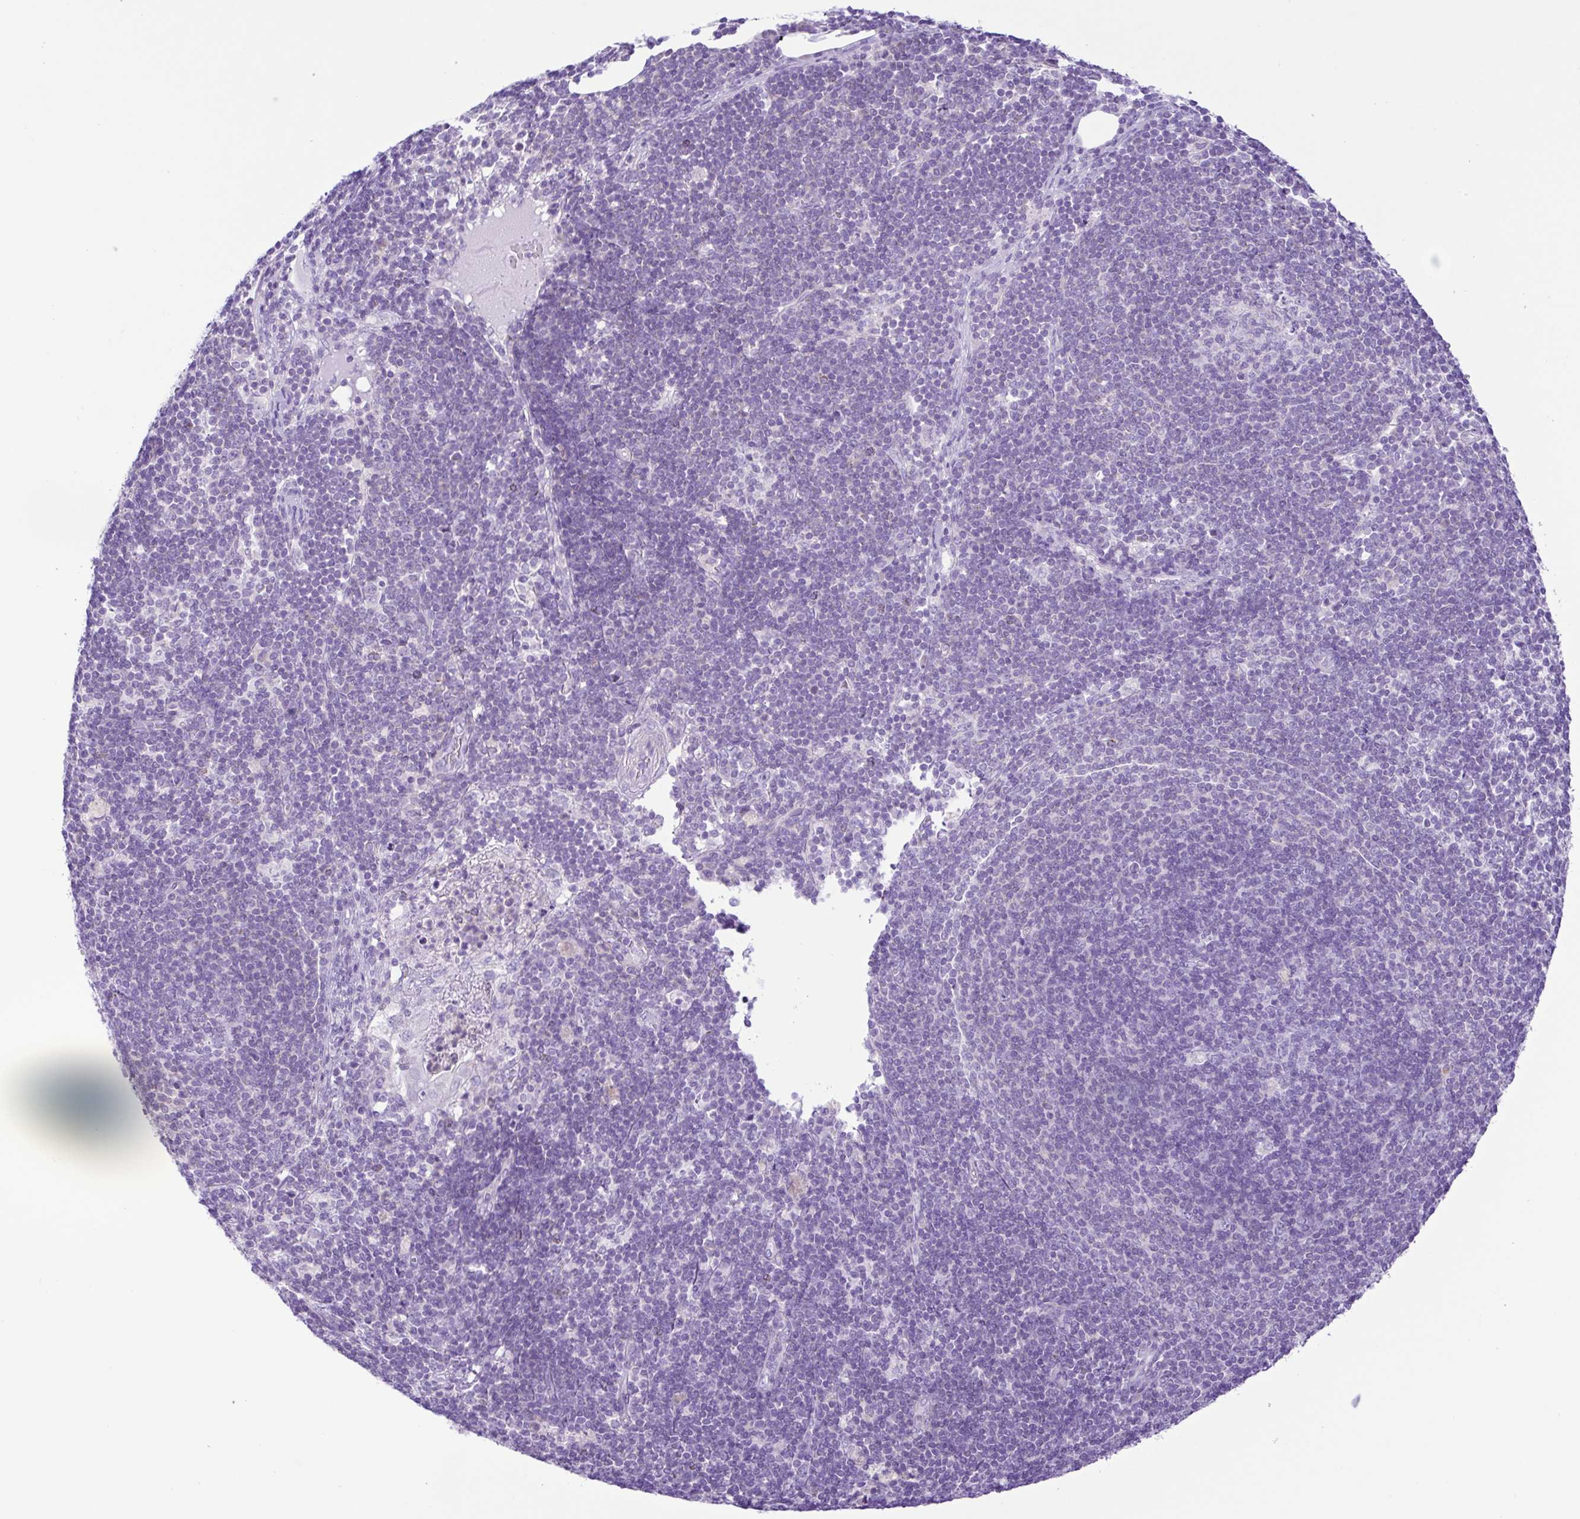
{"staining": {"intensity": "negative", "quantity": "none", "location": "none"}, "tissue": "pancreatic cancer", "cell_type": "Tumor cells", "image_type": "cancer", "snomed": [{"axis": "morphology", "description": "Adenocarcinoma, NOS"}, {"axis": "topography", "description": "Pancreas"}], "caption": "Immunohistochemistry (IHC) image of human pancreatic cancer (adenocarcinoma) stained for a protein (brown), which demonstrates no expression in tumor cells.", "gene": "SYT1", "patient": {"sex": "male", "age": 71}}